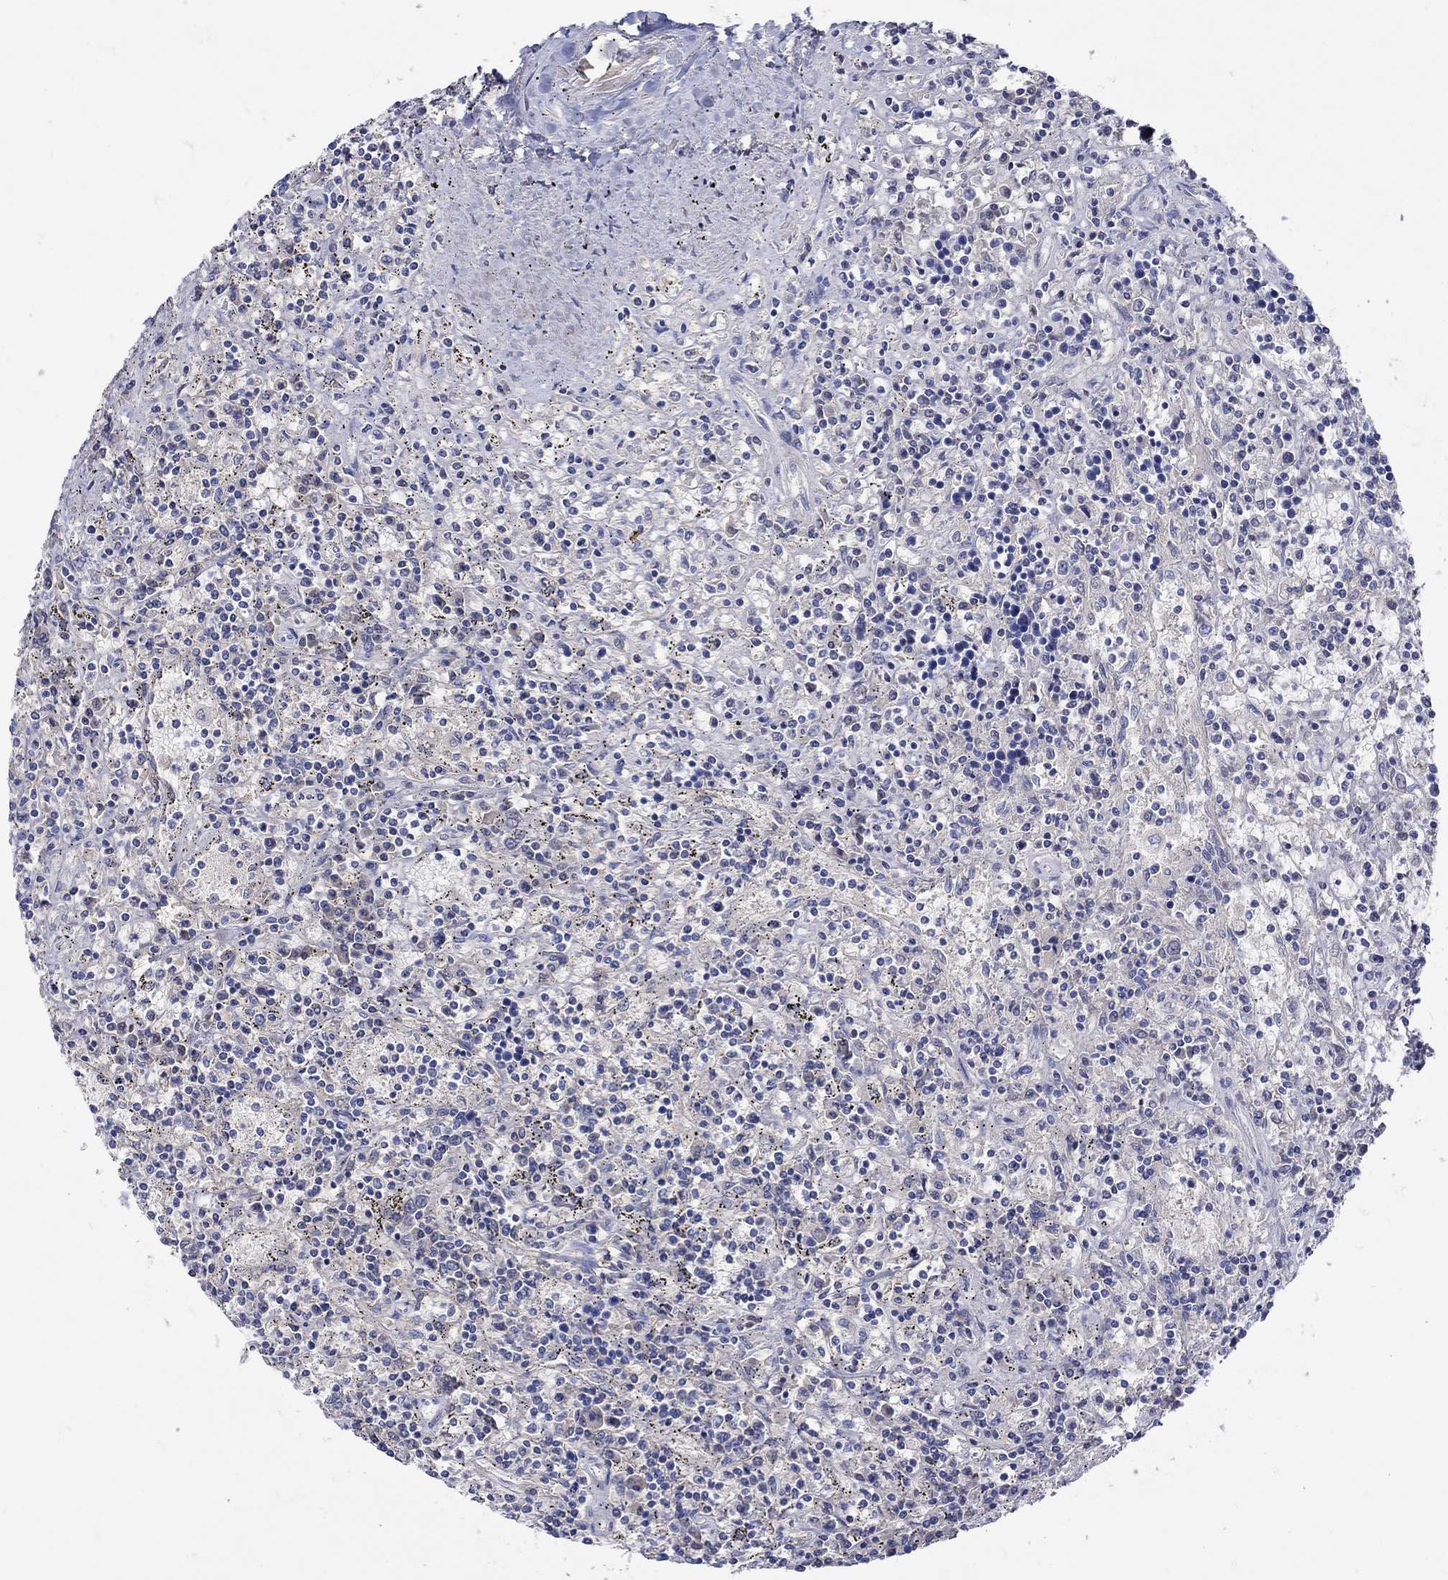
{"staining": {"intensity": "negative", "quantity": "none", "location": "none"}, "tissue": "lymphoma", "cell_type": "Tumor cells", "image_type": "cancer", "snomed": [{"axis": "morphology", "description": "Malignant lymphoma, non-Hodgkin's type, Low grade"}, {"axis": "topography", "description": "Spleen"}], "caption": "Protein analysis of malignant lymphoma, non-Hodgkin's type (low-grade) demonstrates no significant expression in tumor cells.", "gene": "MSI1", "patient": {"sex": "male", "age": 62}}